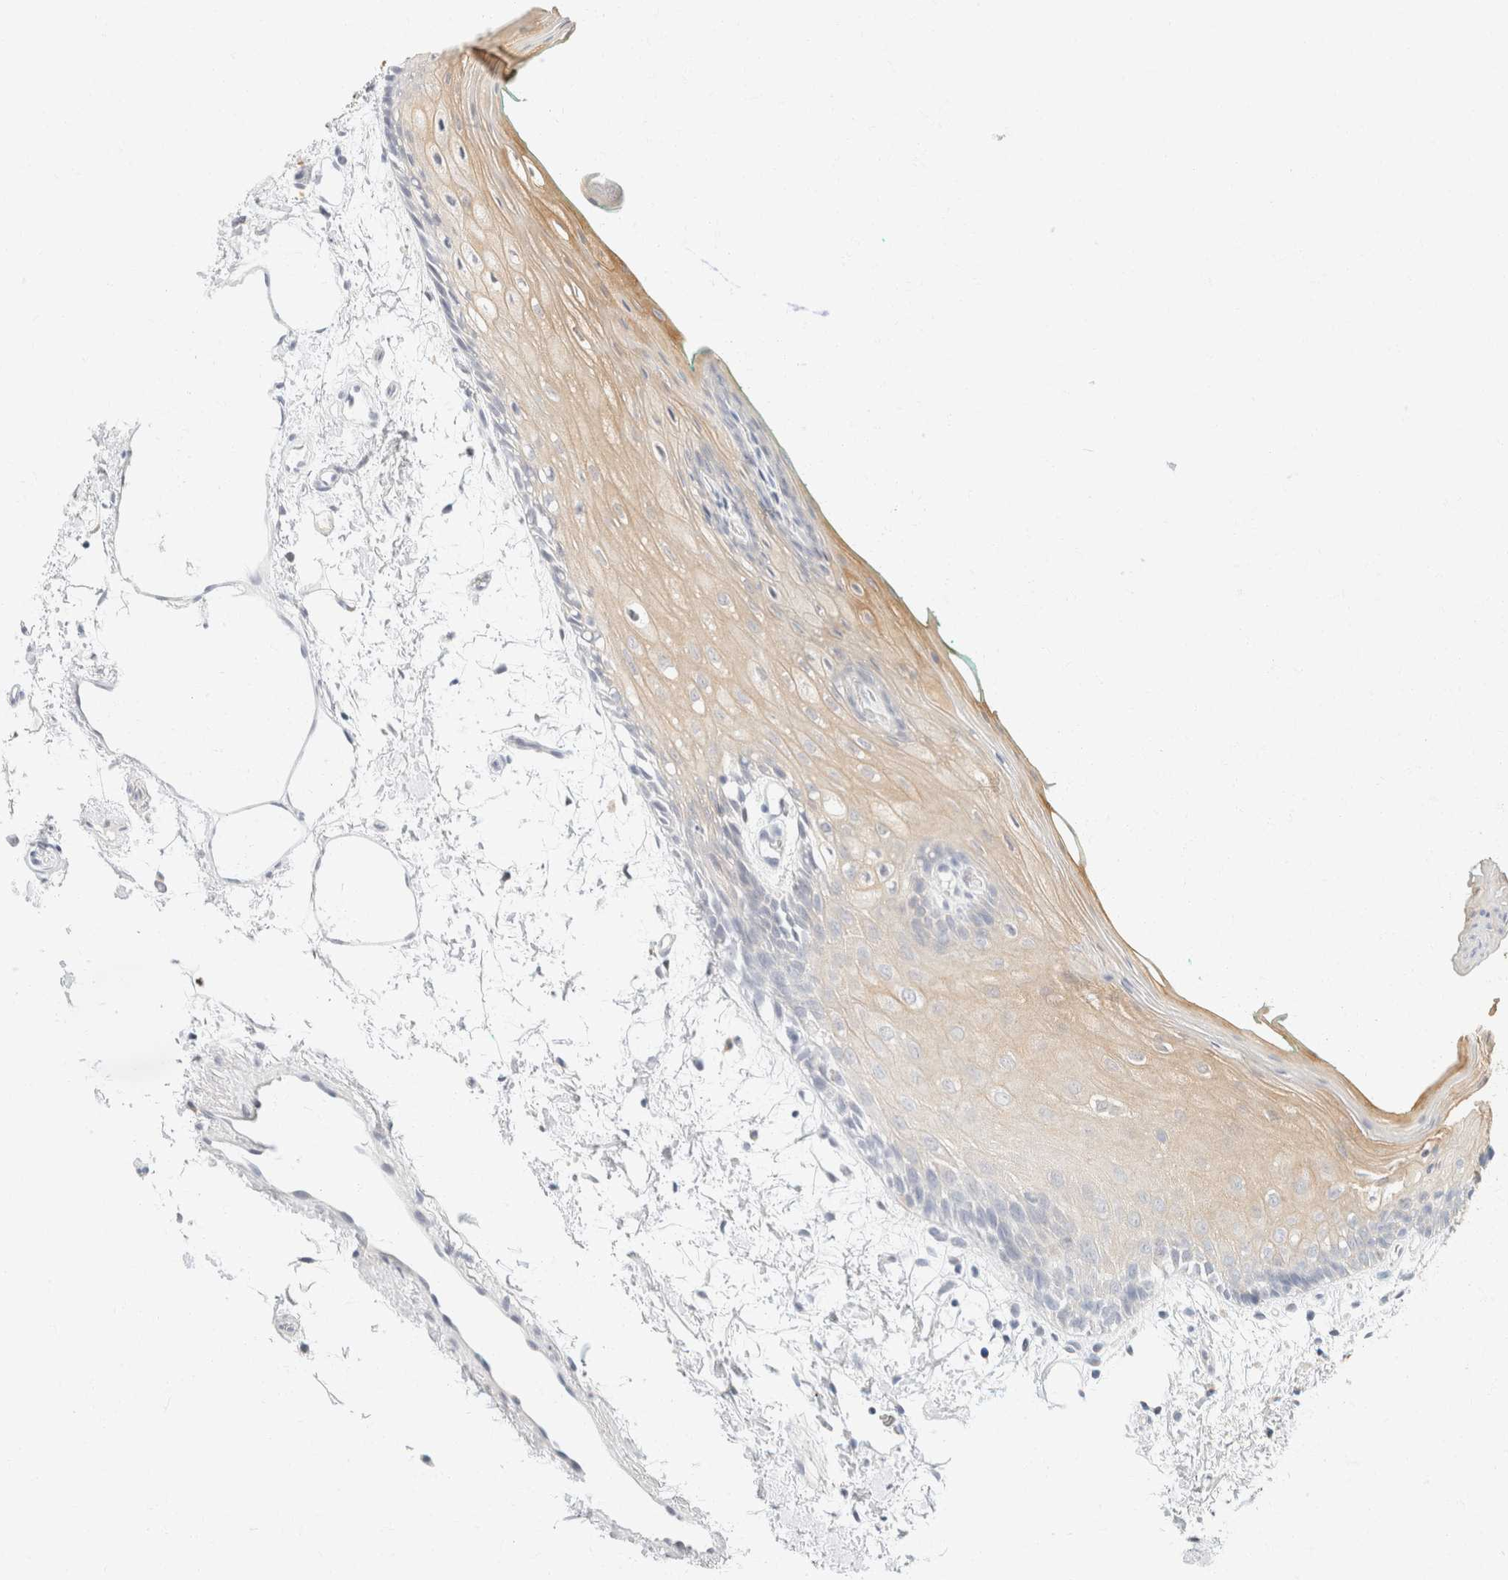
{"staining": {"intensity": "weak", "quantity": "25%-75%", "location": "cytoplasmic/membranous"}, "tissue": "oral mucosa", "cell_type": "Squamous epithelial cells", "image_type": "normal", "snomed": [{"axis": "morphology", "description": "Normal tissue, NOS"}, {"axis": "topography", "description": "Skeletal muscle"}, {"axis": "topography", "description": "Oral tissue"}, {"axis": "topography", "description": "Peripheral nerve tissue"}], "caption": "A brown stain highlights weak cytoplasmic/membranous expression of a protein in squamous epithelial cells of normal oral mucosa. (DAB (3,3'-diaminobenzidine) IHC with brightfield microscopy, high magnification).", "gene": "KRT20", "patient": {"sex": "female", "age": 84}}